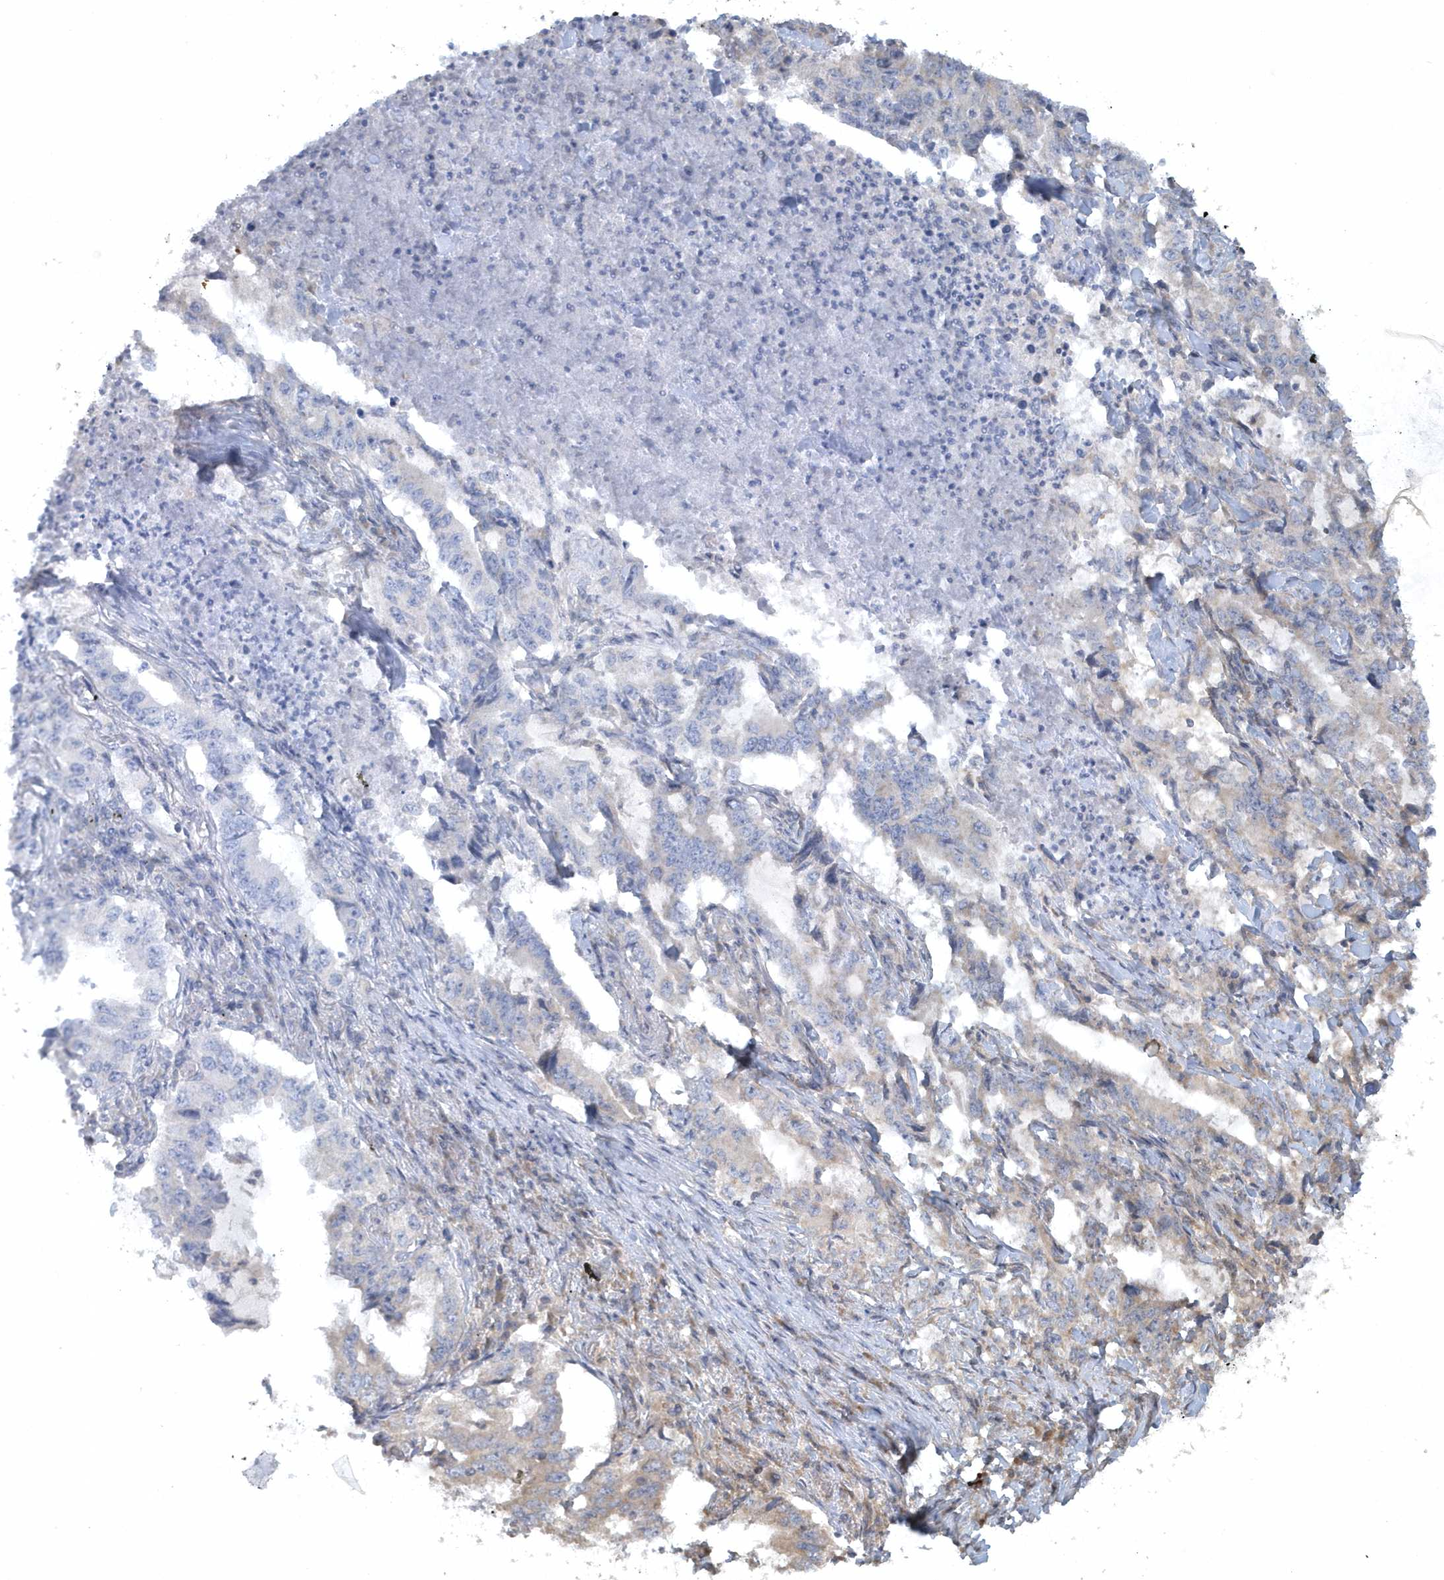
{"staining": {"intensity": "weak", "quantity": "<25%", "location": "cytoplasmic/membranous"}, "tissue": "lung cancer", "cell_type": "Tumor cells", "image_type": "cancer", "snomed": [{"axis": "morphology", "description": "Adenocarcinoma, NOS"}, {"axis": "topography", "description": "Lung"}], "caption": "IHC photomicrograph of human lung cancer stained for a protein (brown), which shows no staining in tumor cells. (Stains: DAB IHC with hematoxylin counter stain, Microscopy: brightfield microscopy at high magnification).", "gene": "THG1L", "patient": {"sex": "female", "age": 51}}